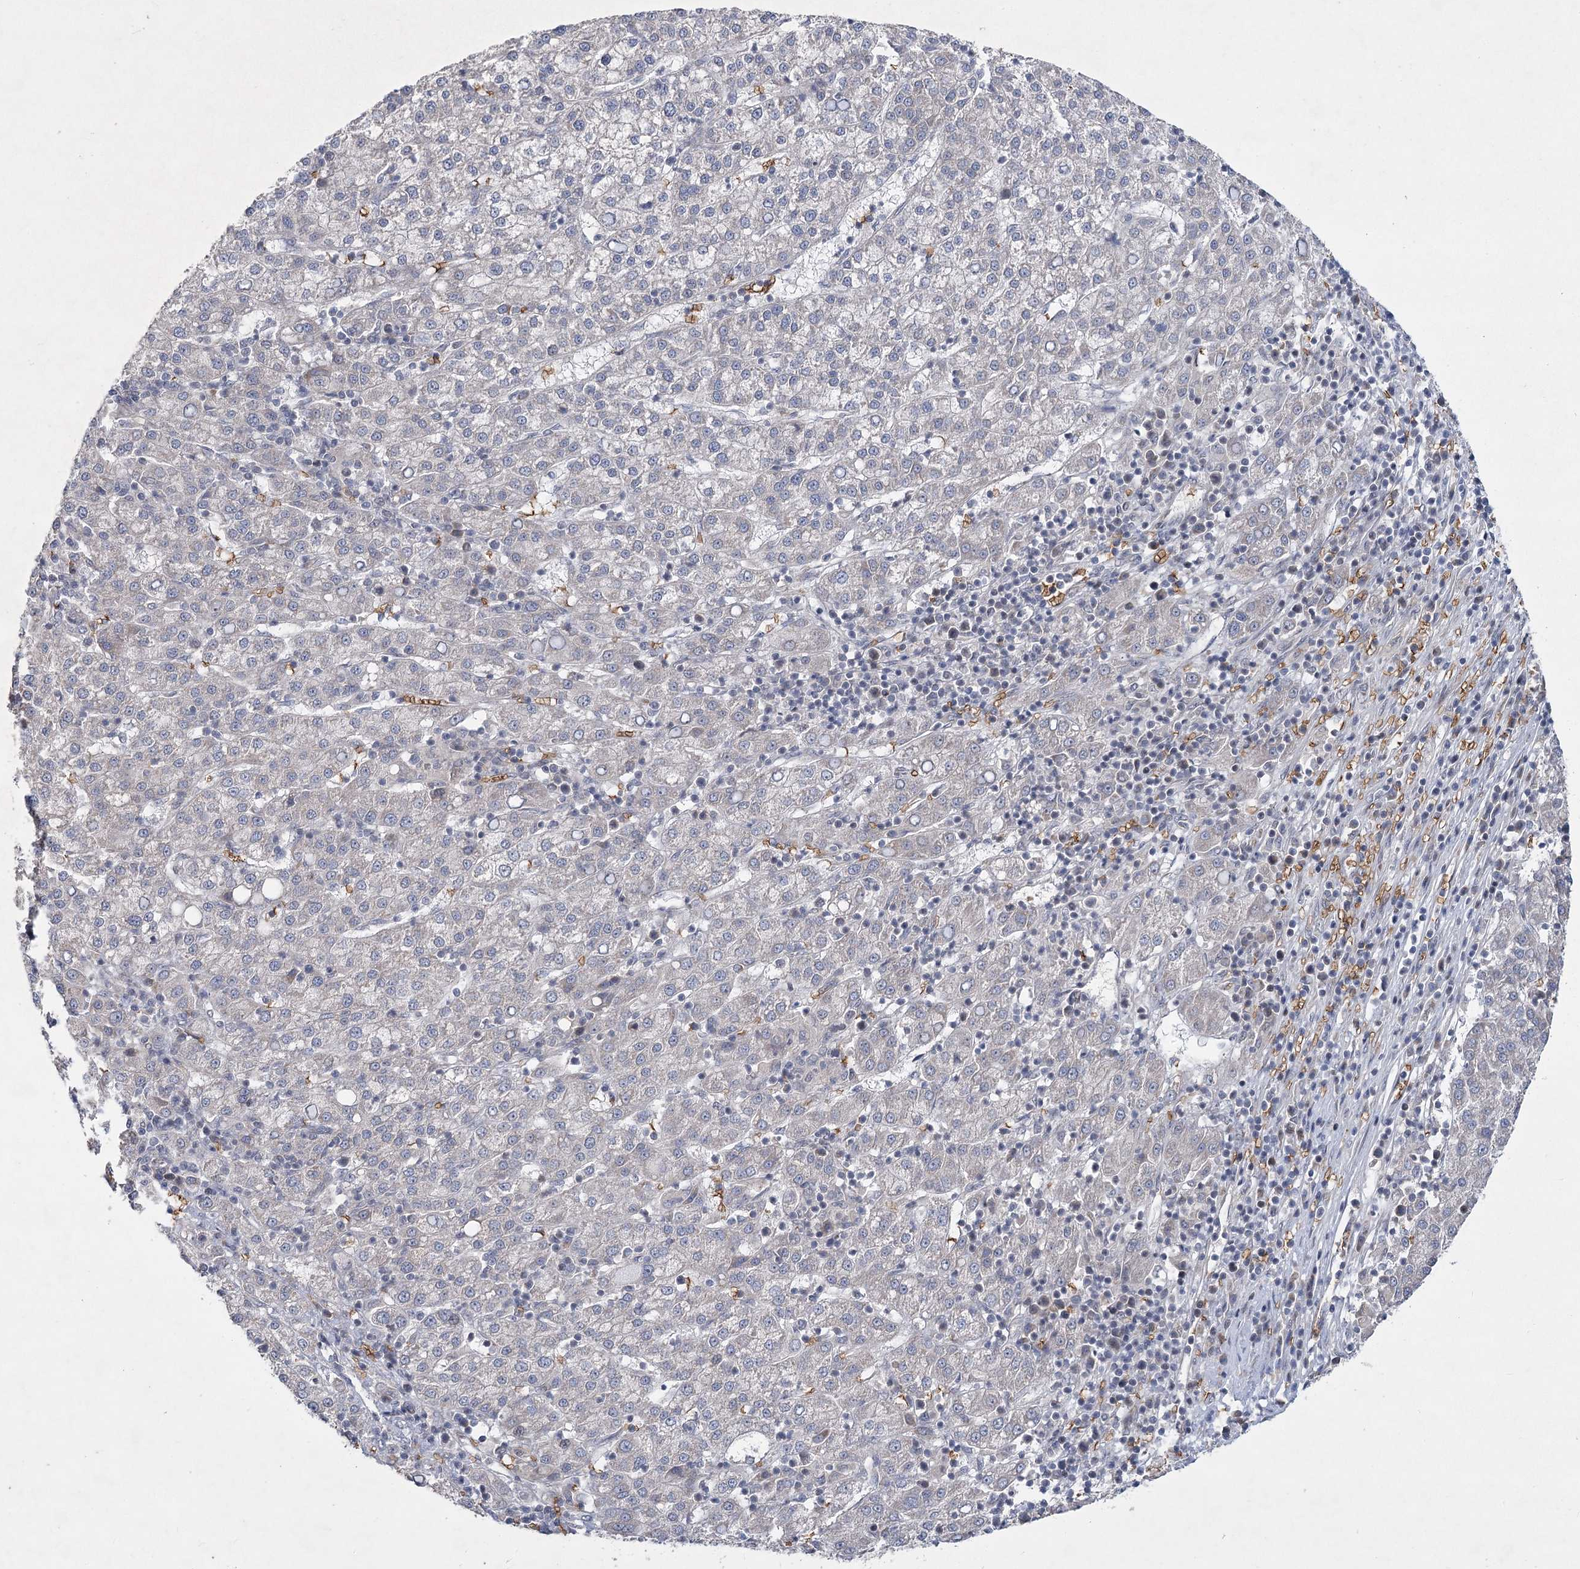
{"staining": {"intensity": "negative", "quantity": "none", "location": "none"}, "tissue": "liver cancer", "cell_type": "Tumor cells", "image_type": "cancer", "snomed": [{"axis": "morphology", "description": "Carcinoma, Hepatocellular, NOS"}, {"axis": "topography", "description": "Liver"}], "caption": "Immunohistochemical staining of liver hepatocellular carcinoma displays no significant staining in tumor cells. The staining is performed using DAB (3,3'-diaminobenzidine) brown chromogen with nuclei counter-stained in using hematoxylin.", "gene": "NSMCE4A", "patient": {"sex": "female", "age": 58}}